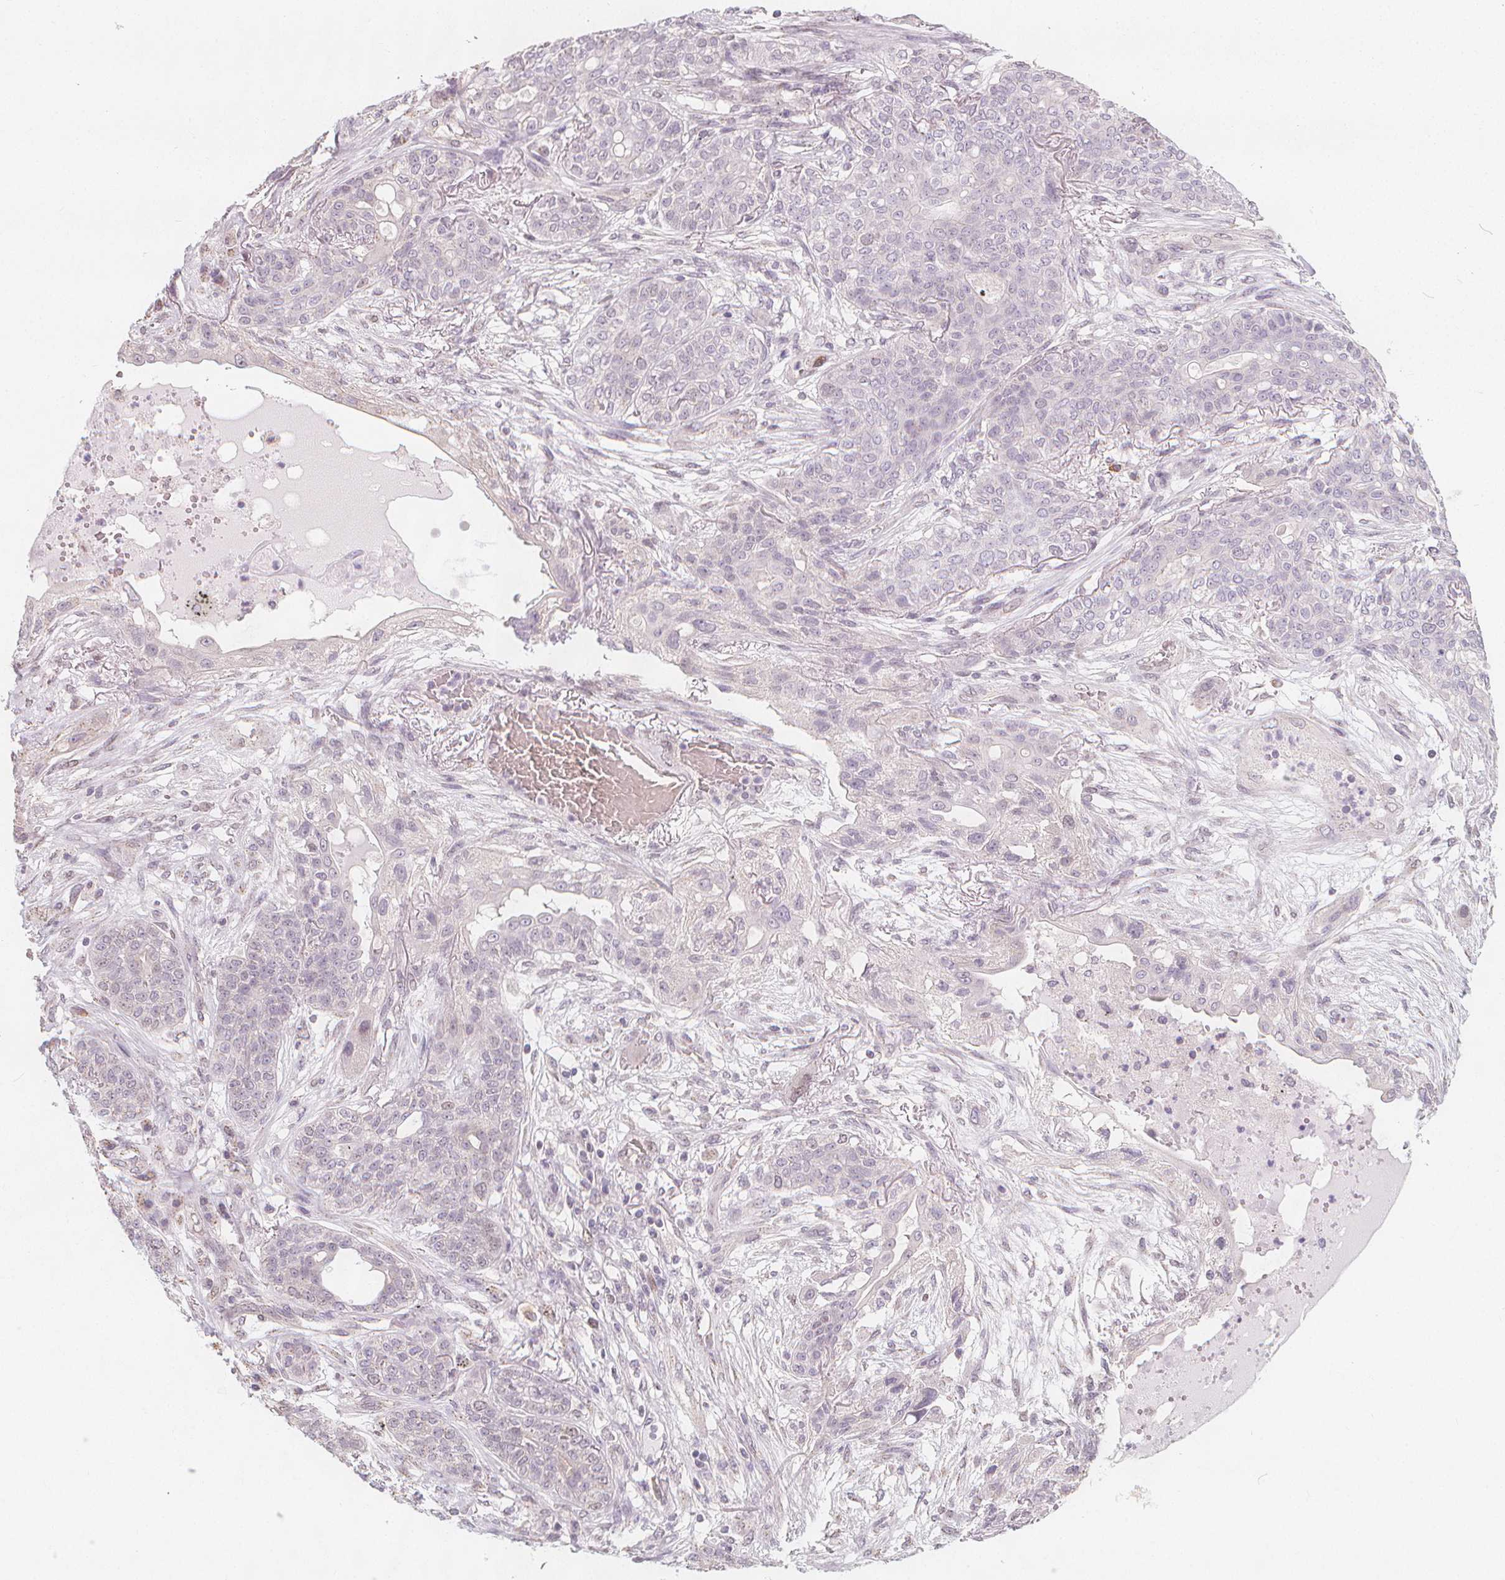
{"staining": {"intensity": "negative", "quantity": "none", "location": "none"}, "tissue": "lung cancer", "cell_type": "Tumor cells", "image_type": "cancer", "snomed": [{"axis": "morphology", "description": "Squamous cell carcinoma, NOS"}, {"axis": "topography", "description": "Lung"}], "caption": "Tumor cells show no significant expression in lung cancer.", "gene": "TIPIN", "patient": {"sex": "female", "age": 70}}